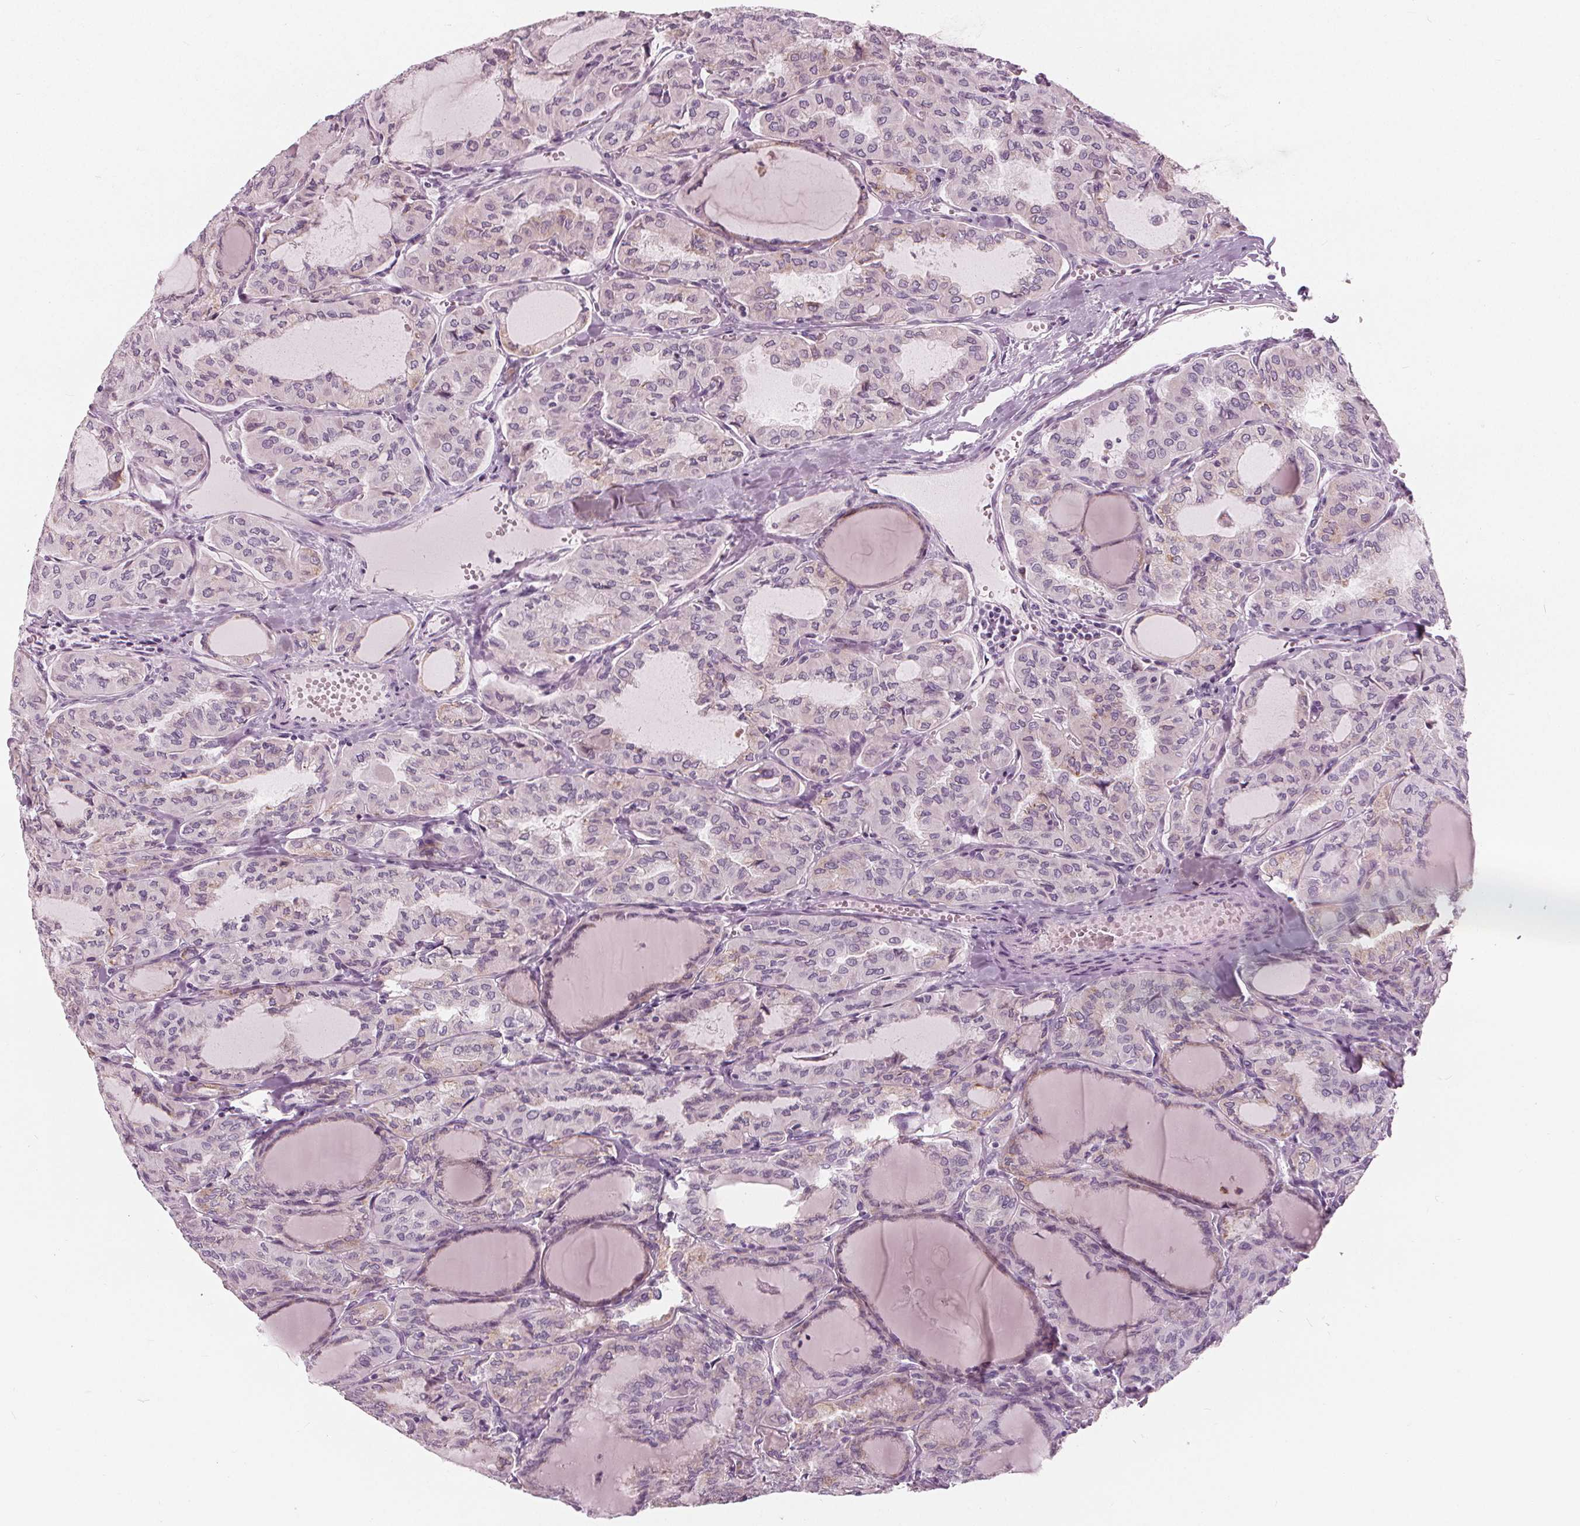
{"staining": {"intensity": "negative", "quantity": "none", "location": "none"}, "tissue": "thyroid cancer", "cell_type": "Tumor cells", "image_type": "cancer", "snomed": [{"axis": "morphology", "description": "Papillary adenocarcinoma, NOS"}, {"axis": "topography", "description": "Thyroid gland"}], "caption": "An image of papillary adenocarcinoma (thyroid) stained for a protein shows no brown staining in tumor cells.", "gene": "BRSK1", "patient": {"sex": "male", "age": 20}}